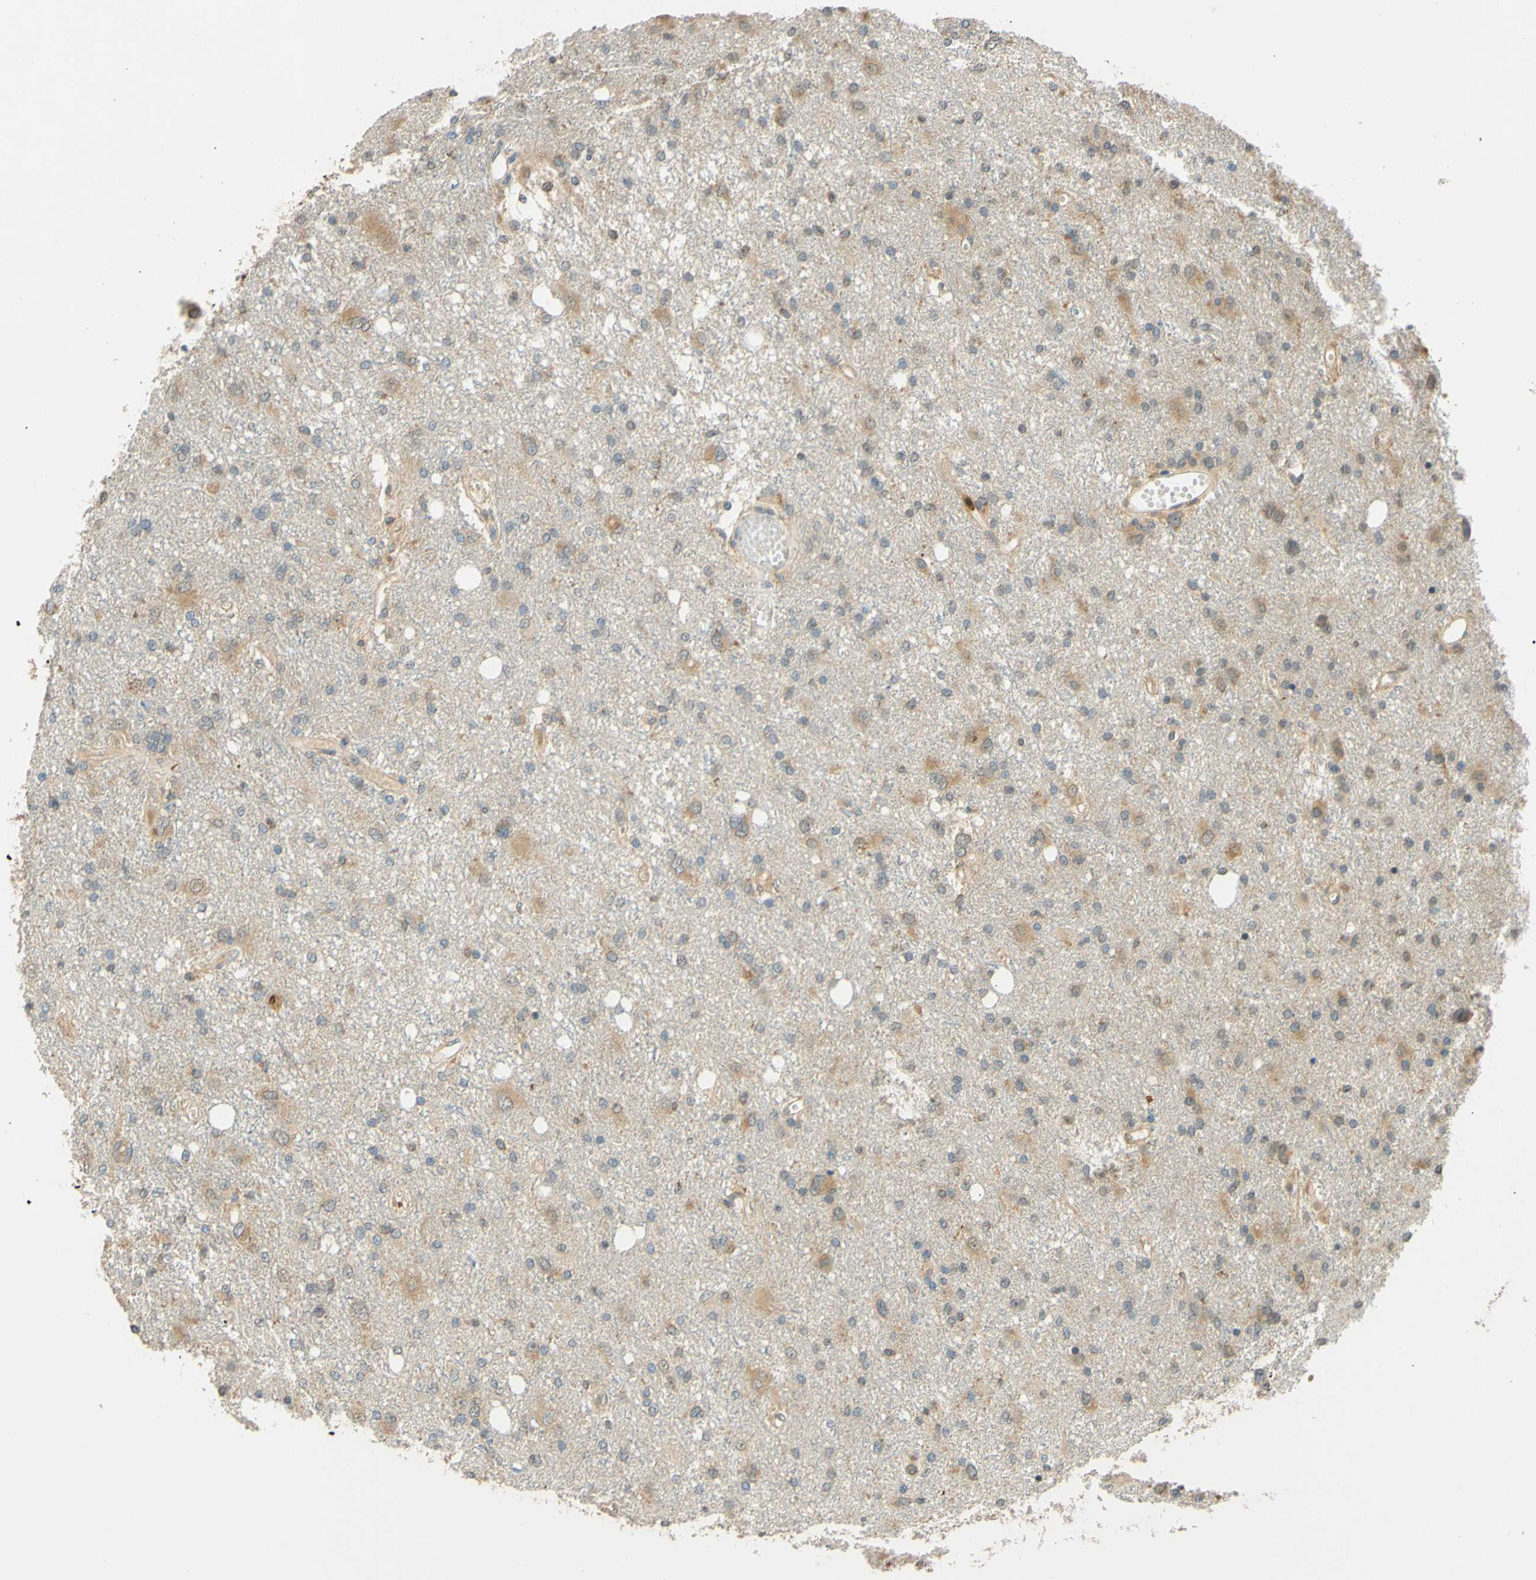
{"staining": {"intensity": "weak", "quantity": "25%-75%", "location": "cytoplasmic/membranous"}, "tissue": "glioma", "cell_type": "Tumor cells", "image_type": "cancer", "snomed": [{"axis": "morphology", "description": "Glioma, malignant, High grade"}, {"axis": "topography", "description": "Brain"}], "caption": "Protein expression analysis of human malignant high-grade glioma reveals weak cytoplasmic/membranous expression in approximately 25%-75% of tumor cells.", "gene": "ENTREP2", "patient": {"sex": "female", "age": 59}}